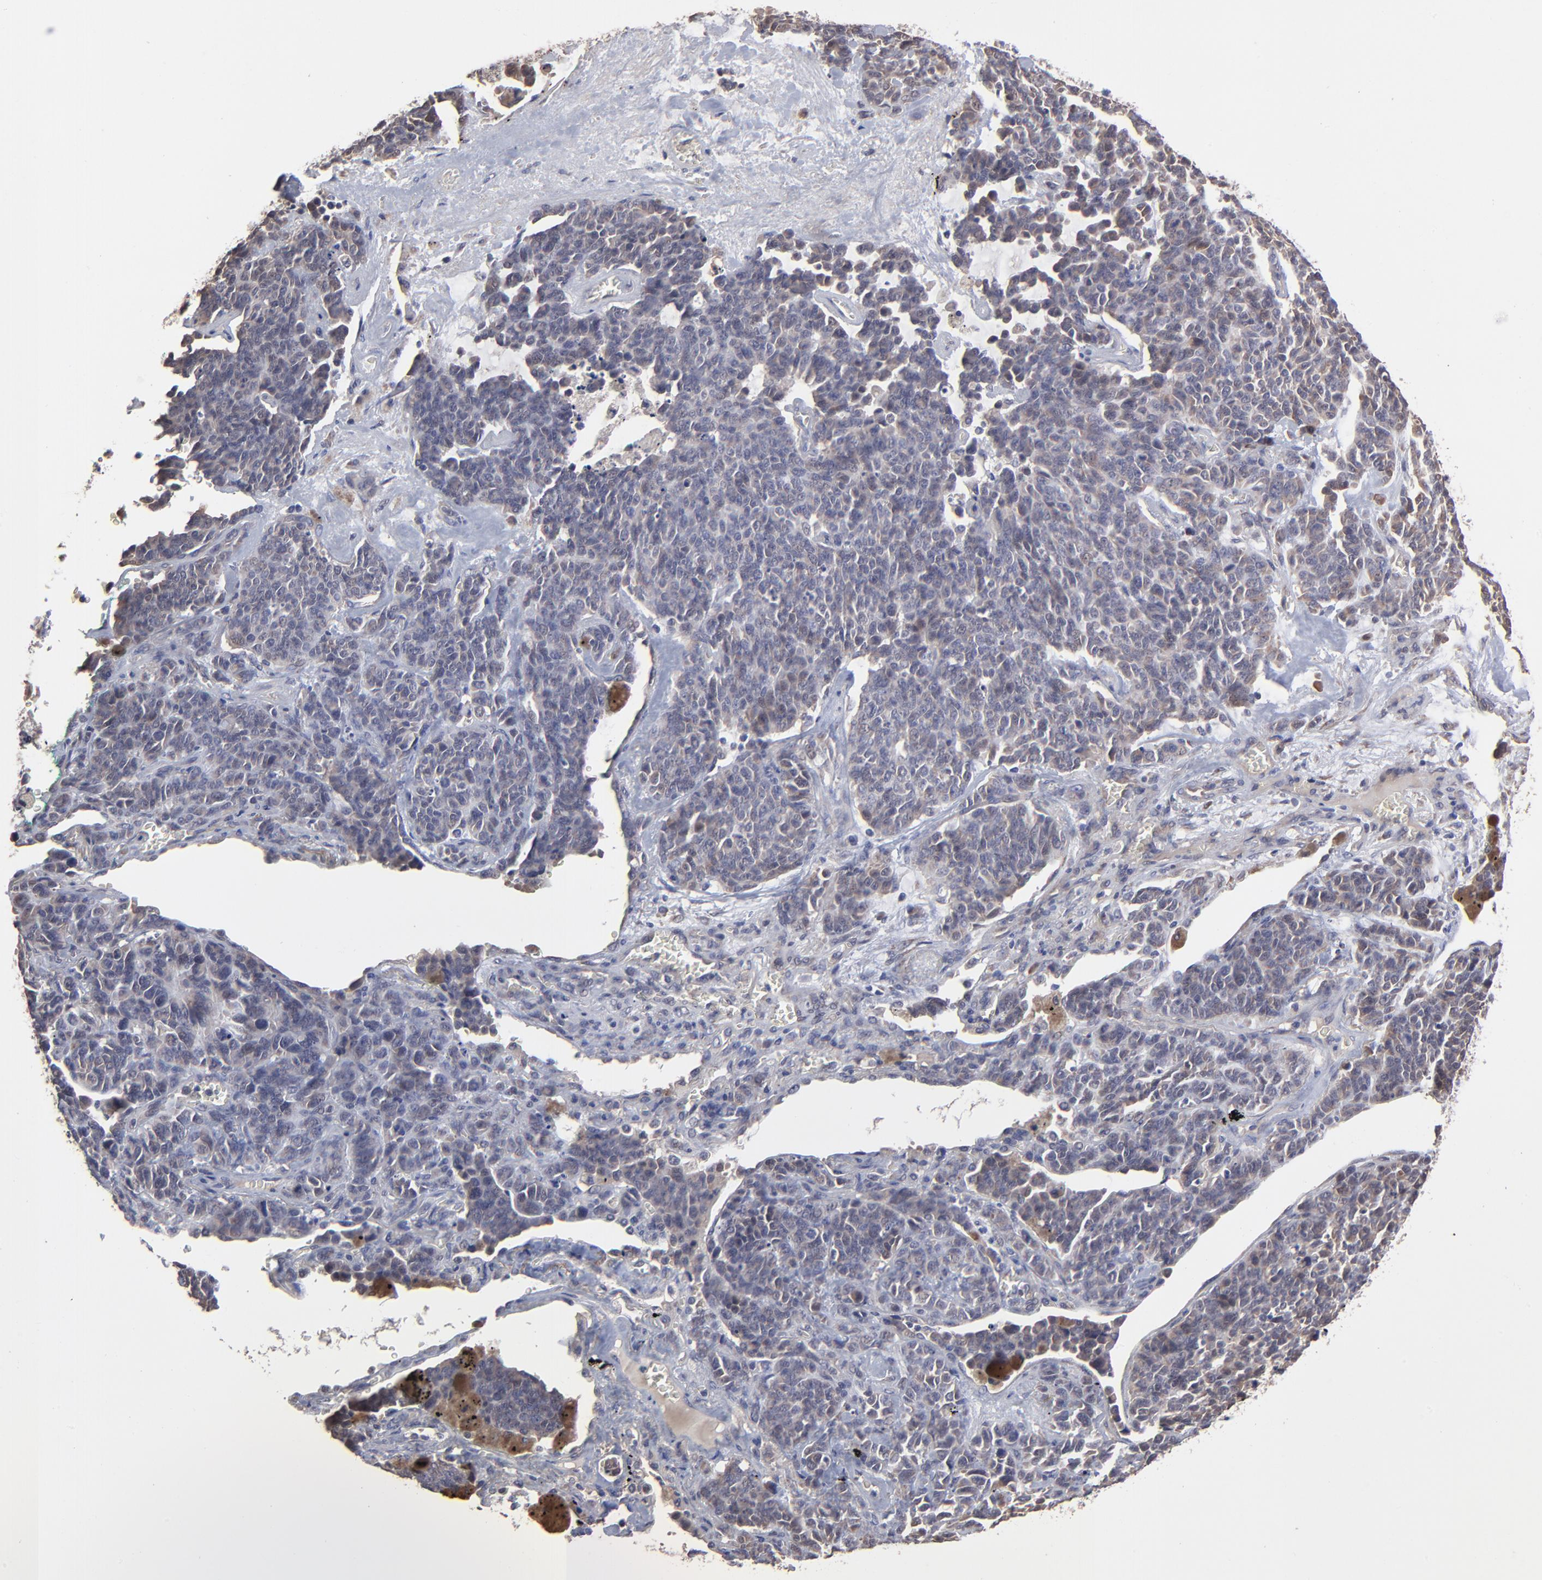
{"staining": {"intensity": "weak", "quantity": "25%-75%", "location": "cytoplasmic/membranous"}, "tissue": "lung cancer", "cell_type": "Tumor cells", "image_type": "cancer", "snomed": [{"axis": "morphology", "description": "Neoplasm, malignant, NOS"}, {"axis": "topography", "description": "Lung"}], "caption": "Lung cancer stained with a brown dye reveals weak cytoplasmic/membranous positive positivity in approximately 25%-75% of tumor cells.", "gene": "CHL1", "patient": {"sex": "female", "age": 58}}